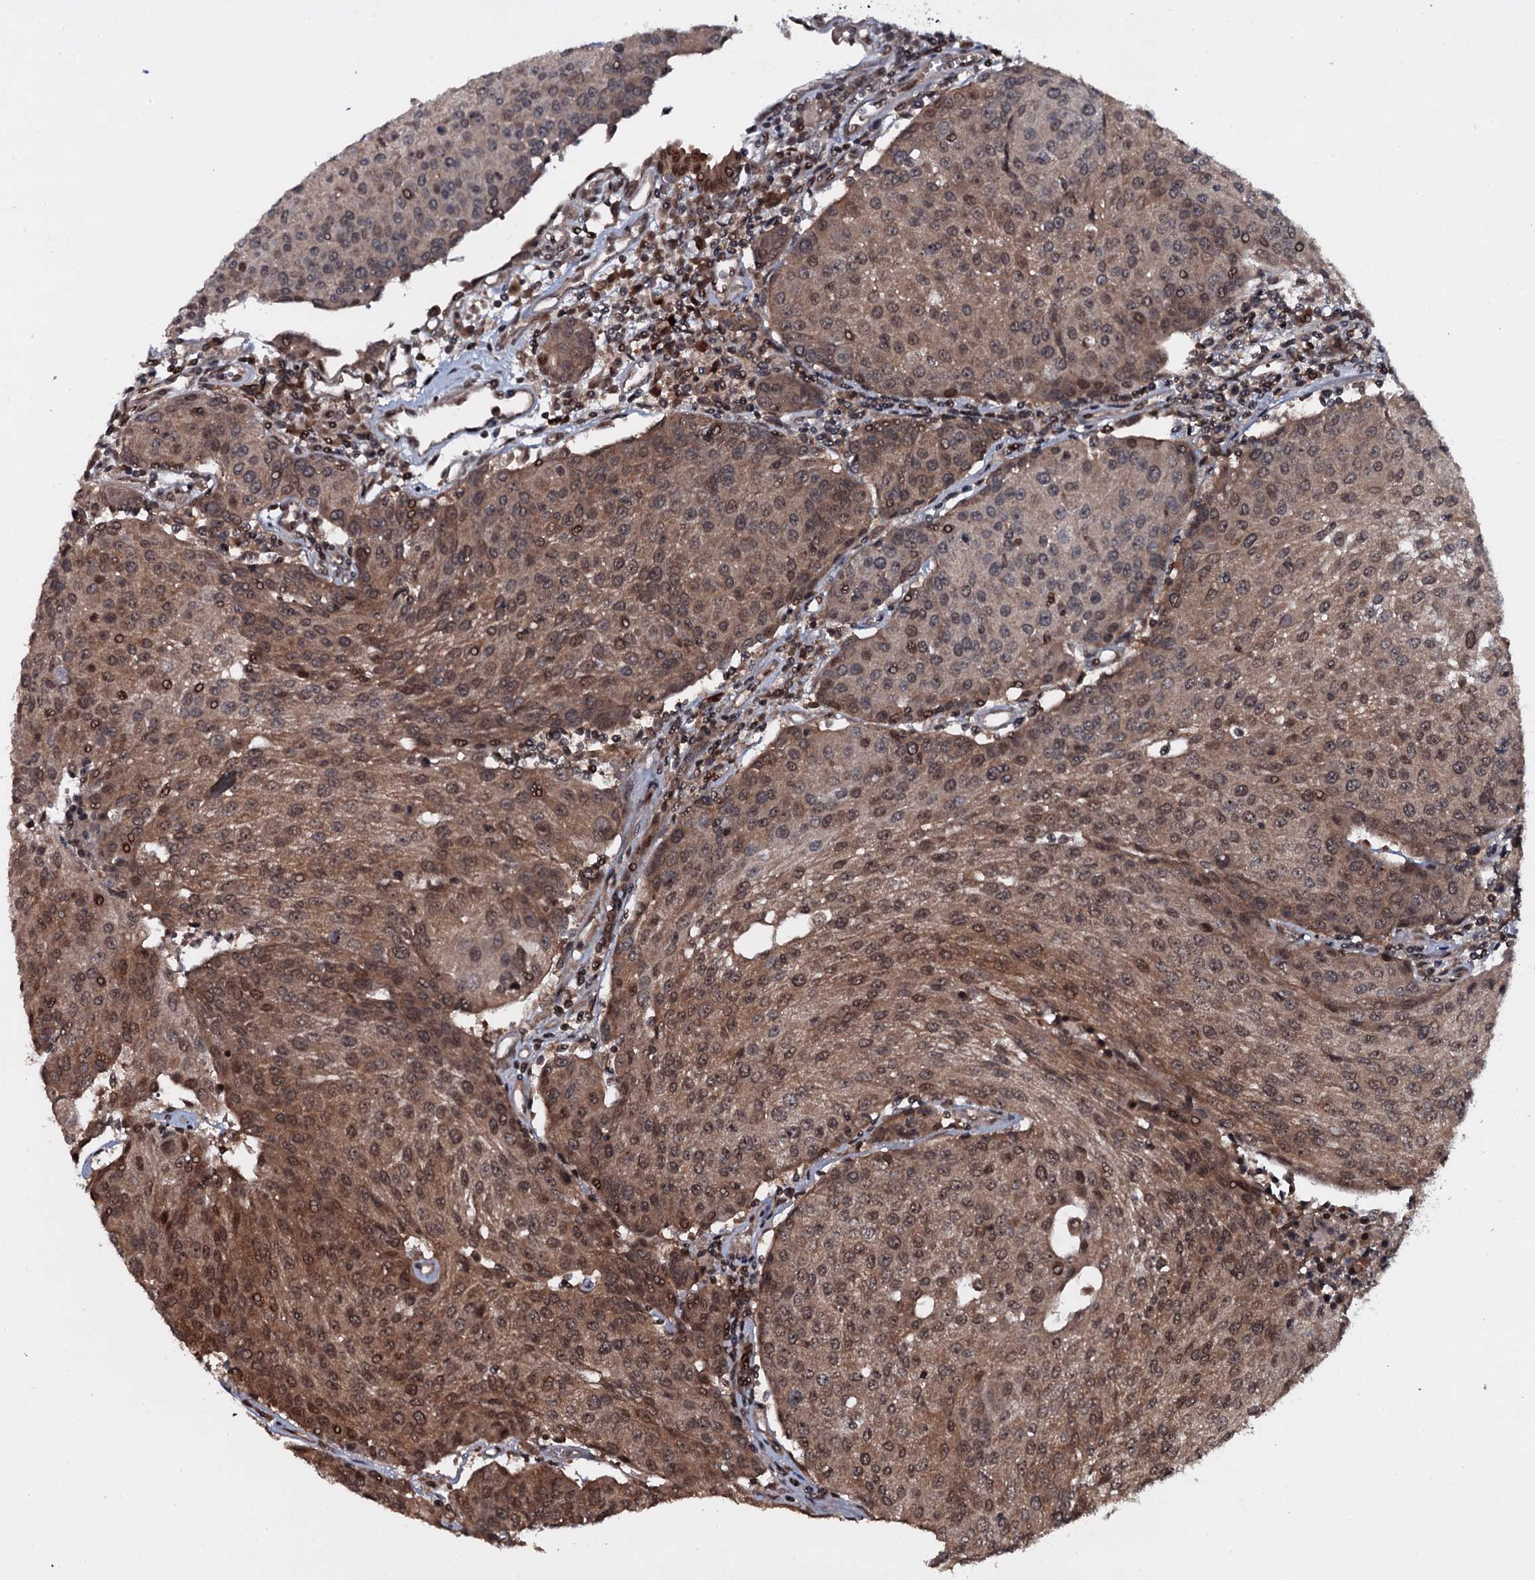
{"staining": {"intensity": "moderate", "quantity": ">75%", "location": "cytoplasmic/membranous,nuclear"}, "tissue": "urothelial cancer", "cell_type": "Tumor cells", "image_type": "cancer", "snomed": [{"axis": "morphology", "description": "Urothelial carcinoma, High grade"}, {"axis": "topography", "description": "Urinary bladder"}], "caption": "A brown stain labels moderate cytoplasmic/membranous and nuclear staining of a protein in human urothelial carcinoma (high-grade) tumor cells.", "gene": "HDDC3", "patient": {"sex": "female", "age": 85}}